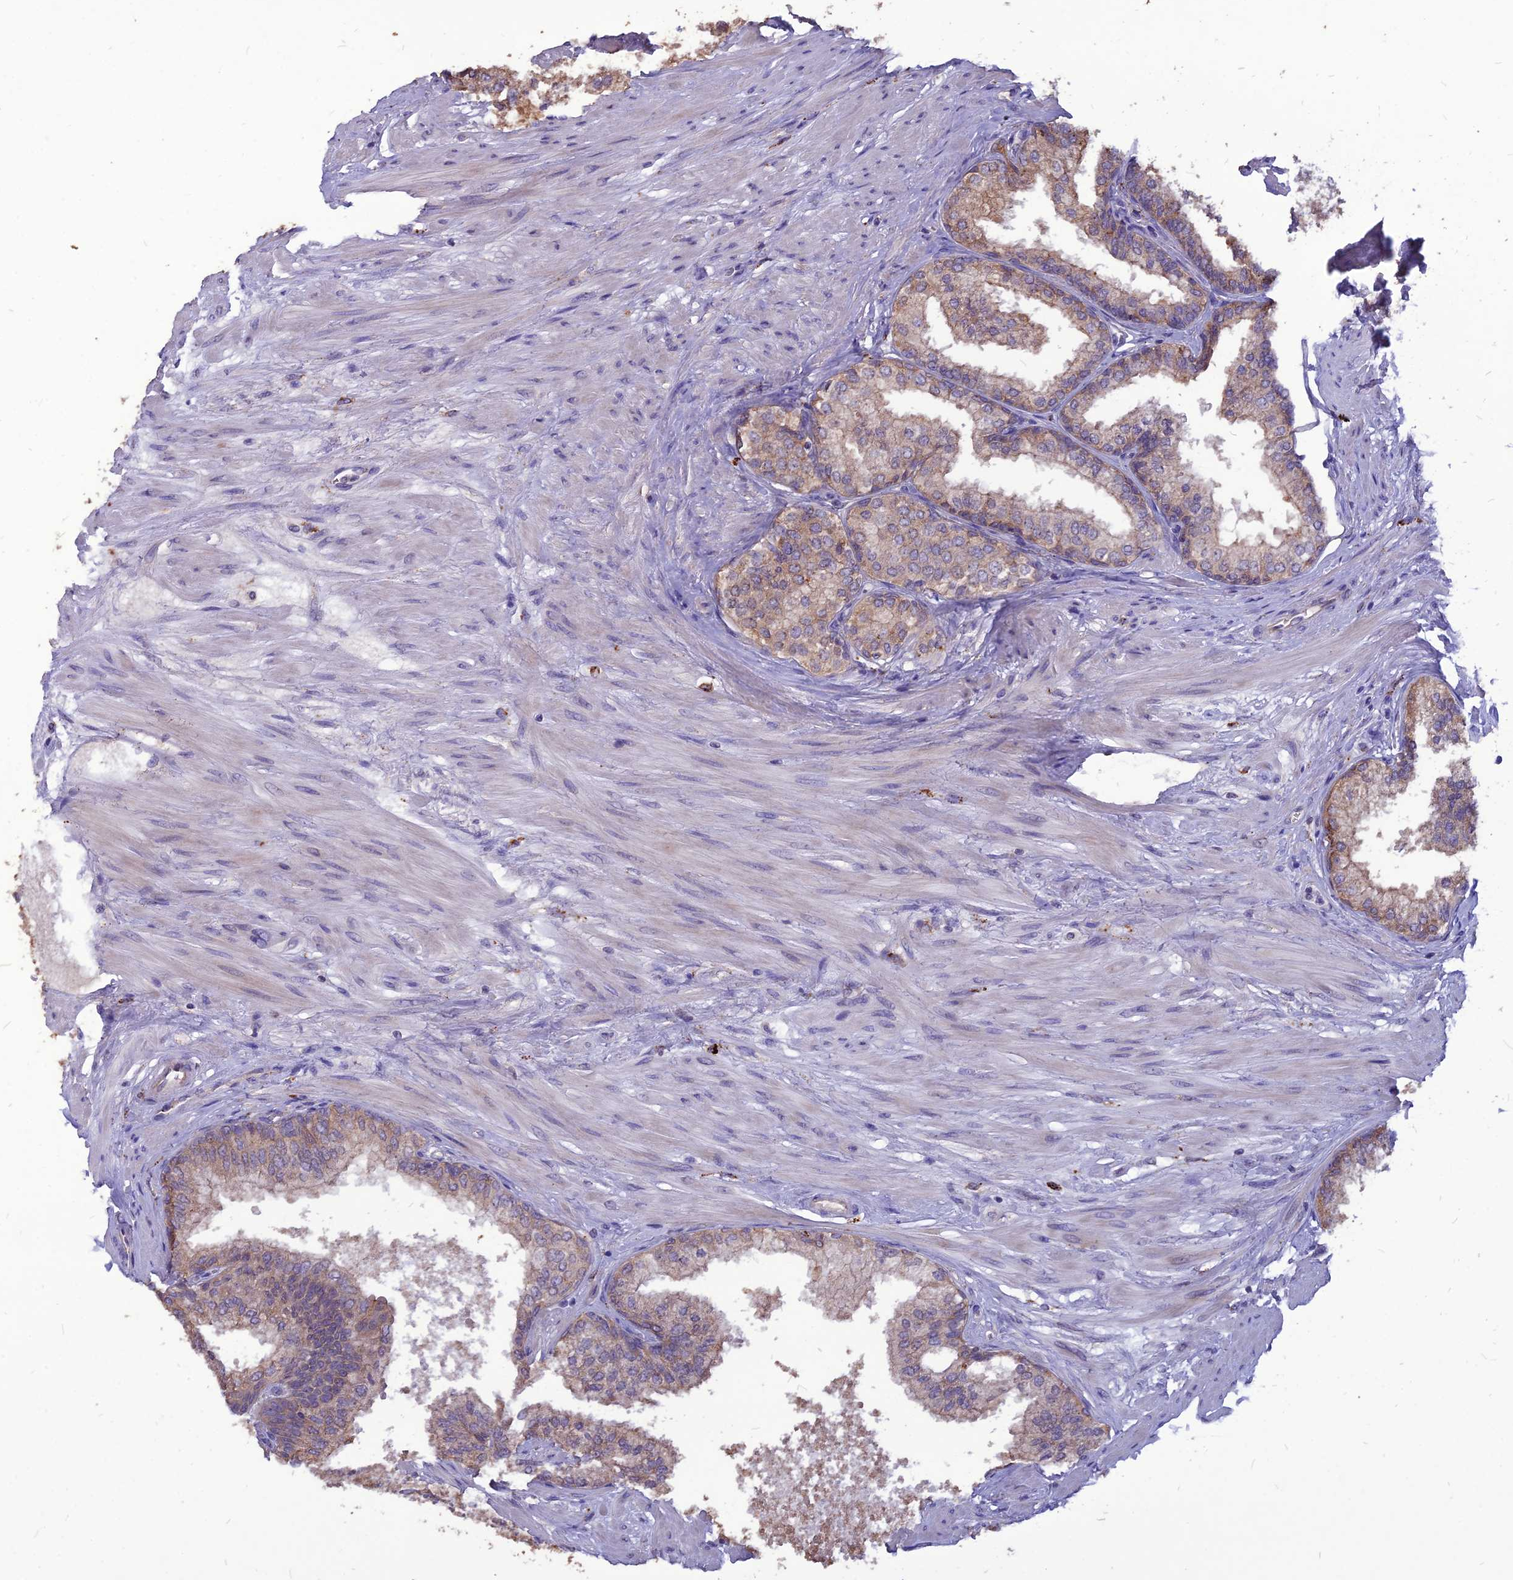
{"staining": {"intensity": "weak", "quantity": ">75%", "location": "cytoplasmic/membranous"}, "tissue": "prostate", "cell_type": "Glandular cells", "image_type": "normal", "snomed": [{"axis": "morphology", "description": "Normal tissue, NOS"}, {"axis": "topography", "description": "Prostate"}], "caption": "Prostate stained with DAB immunohistochemistry reveals low levels of weak cytoplasmic/membranous staining in approximately >75% of glandular cells. (brown staining indicates protein expression, while blue staining denotes nuclei).", "gene": "PCED1B", "patient": {"sex": "male", "age": 60}}